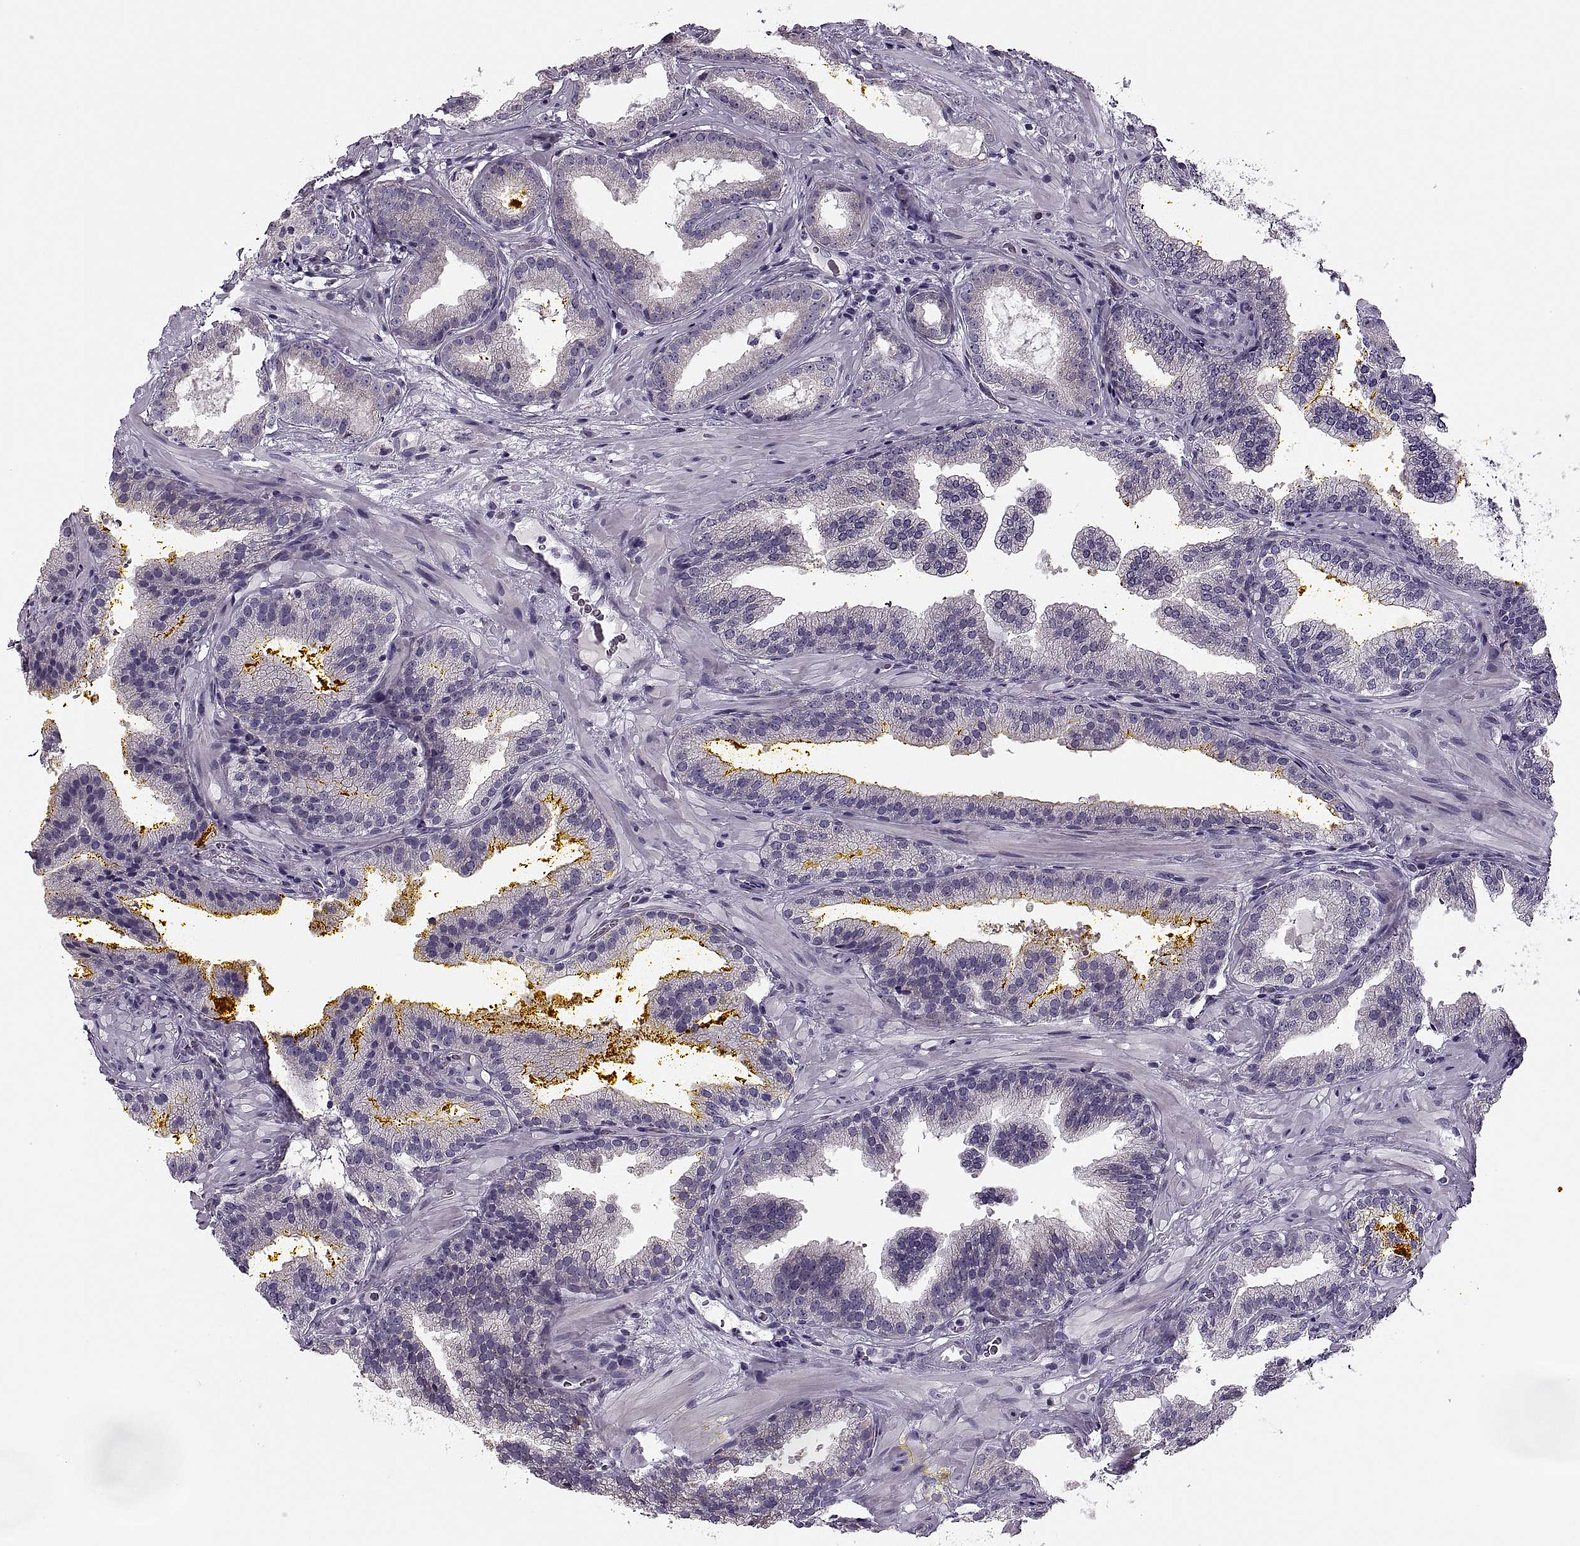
{"staining": {"intensity": "negative", "quantity": "none", "location": "none"}, "tissue": "prostate cancer", "cell_type": "Tumor cells", "image_type": "cancer", "snomed": [{"axis": "morphology", "description": "Adenocarcinoma, NOS"}, {"axis": "topography", "description": "Prostate"}], "caption": "Tumor cells are negative for protein expression in human prostate cancer (adenocarcinoma).", "gene": "PRSS54", "patient": {"sex": "male", "age": 63}}